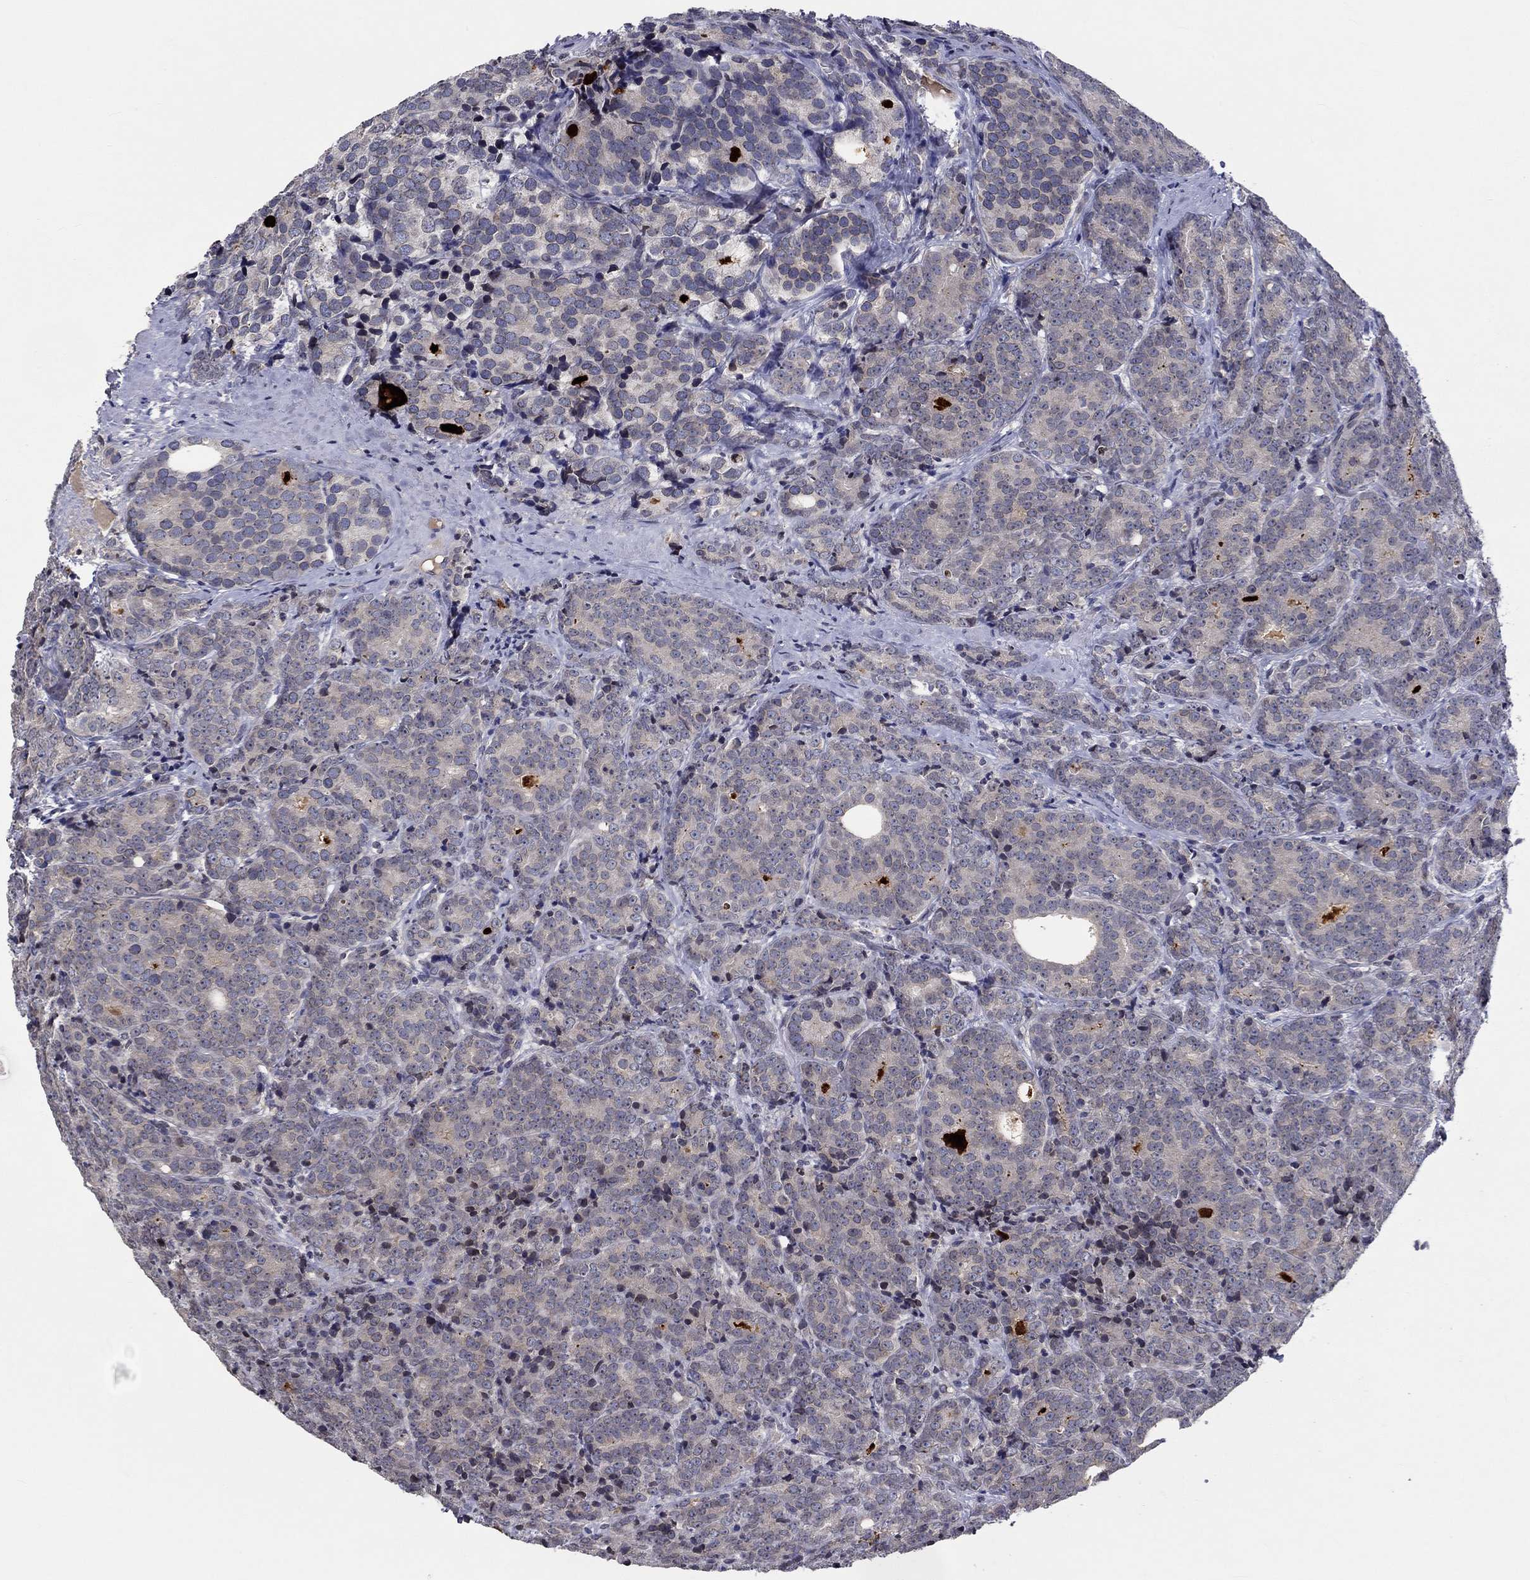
{"staining": {"intensity": "negative", "quantity": "none", "location": "none"}, "tissue": "prostate cancer", "cell_type": "Tumor cells", "image_type": "cancer", "snomed": [{"axis": "morphology", "description": "Adenocarcinoma, NOS"}, {"axis": "topography", "description": "Prostate"}], "caption": "Prostate adenocarcinoma stained for a protein using immunohistochemistry (IHC) displays no positivity tumor cells.", "gene": "CETN3", "patient": {"sex": "male", "age": 71}}